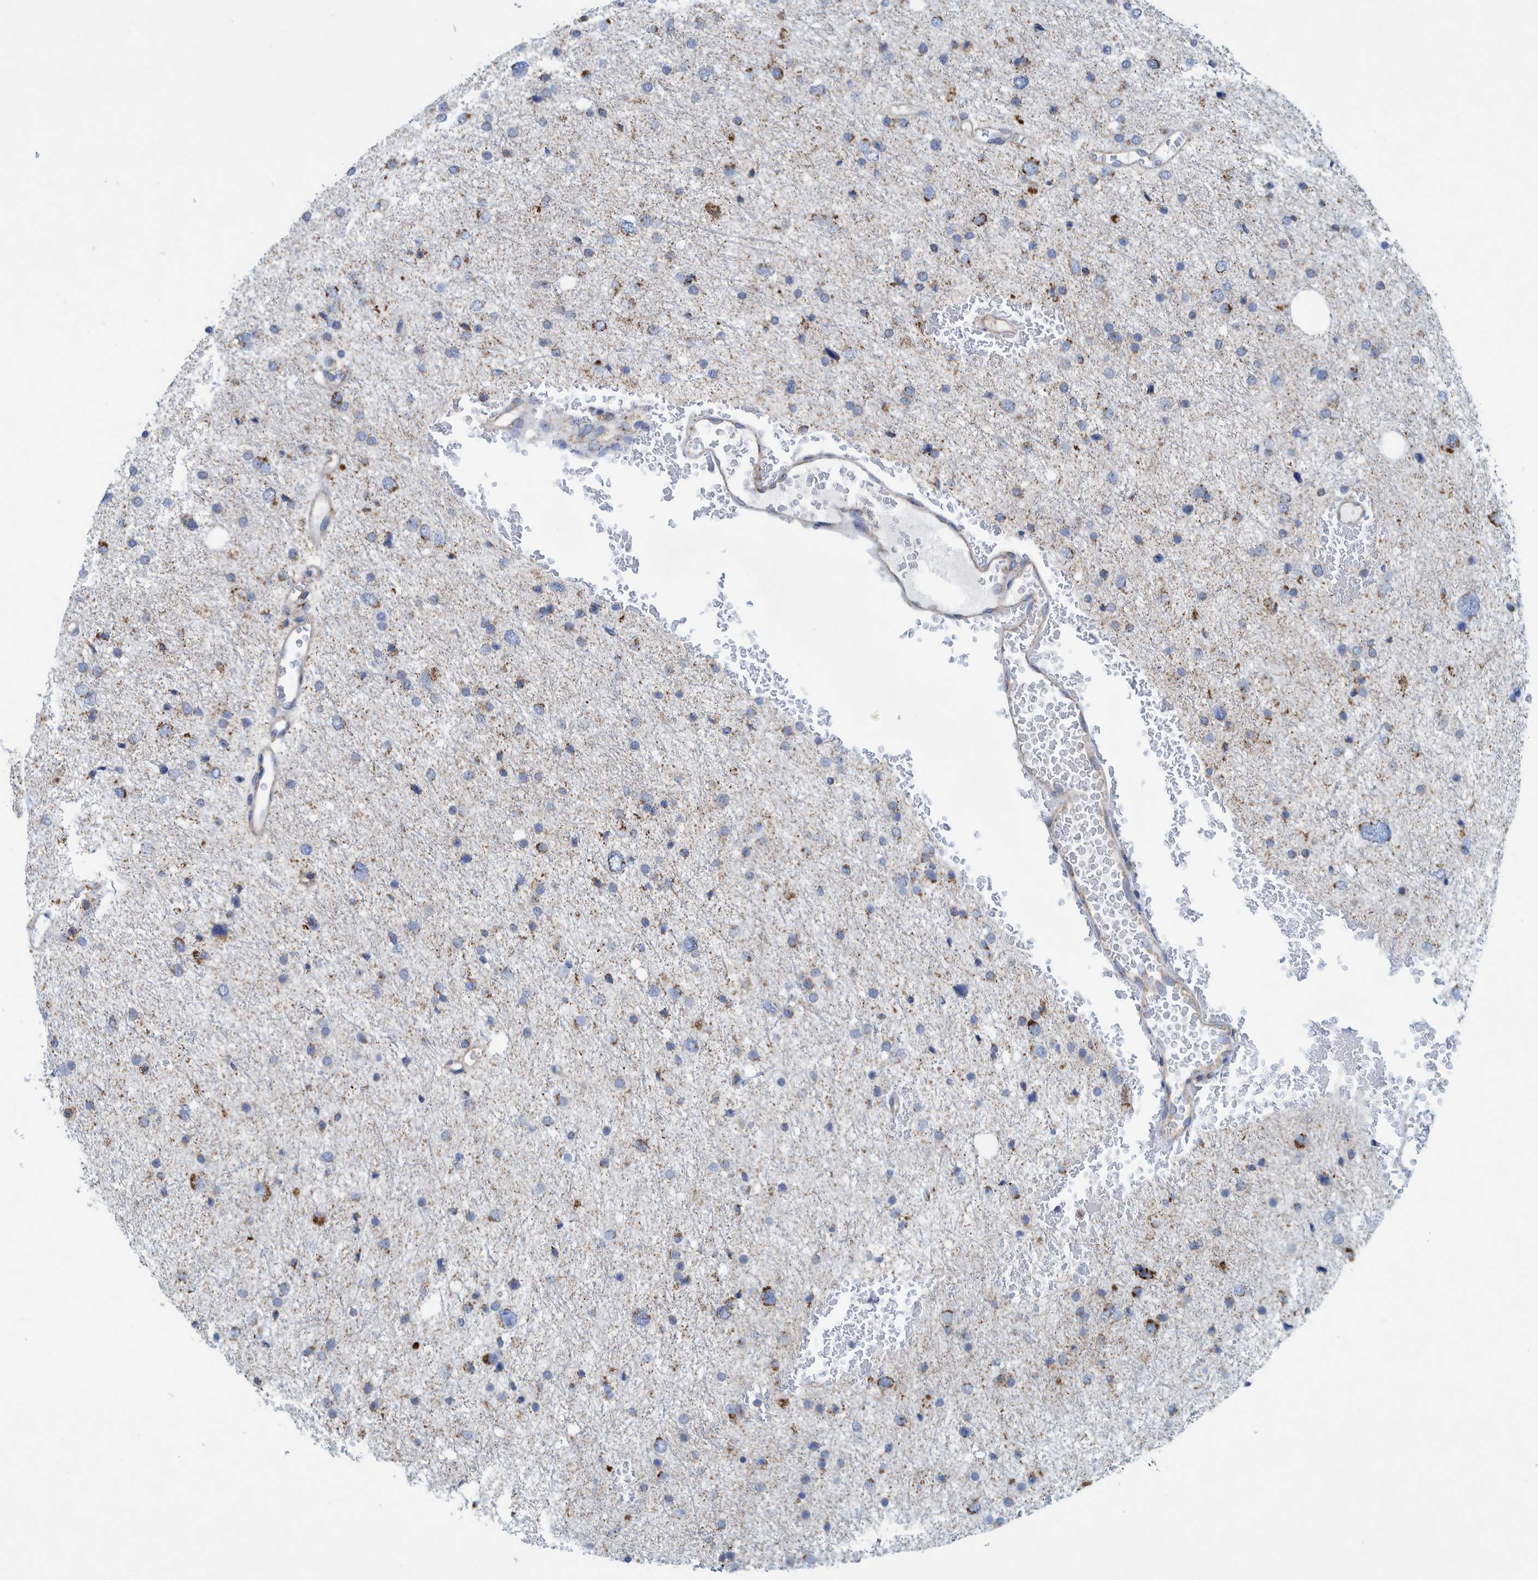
{"staining": {"intensity": "moderate", "quantity": "<25%", "location": "cytoplasmic/membranous"}, "tissue": "glioma", "cell_type": "Tumor cells", "image_type": "cancer", "snomed": [{"axis": "morphology", "description": "Glioma, malignant, Low grade"}, {"axis": "topography", "description": "Brain"}], "caption": "Immunohistochemistry (DAB) staining of malignant low-grade glioma shows moderate cytoplasmic/membranous protein positivity in approximately <25% of tumor cells.", "gene": "MRPS7", "patient": {"sex": "female", "age": 37}}